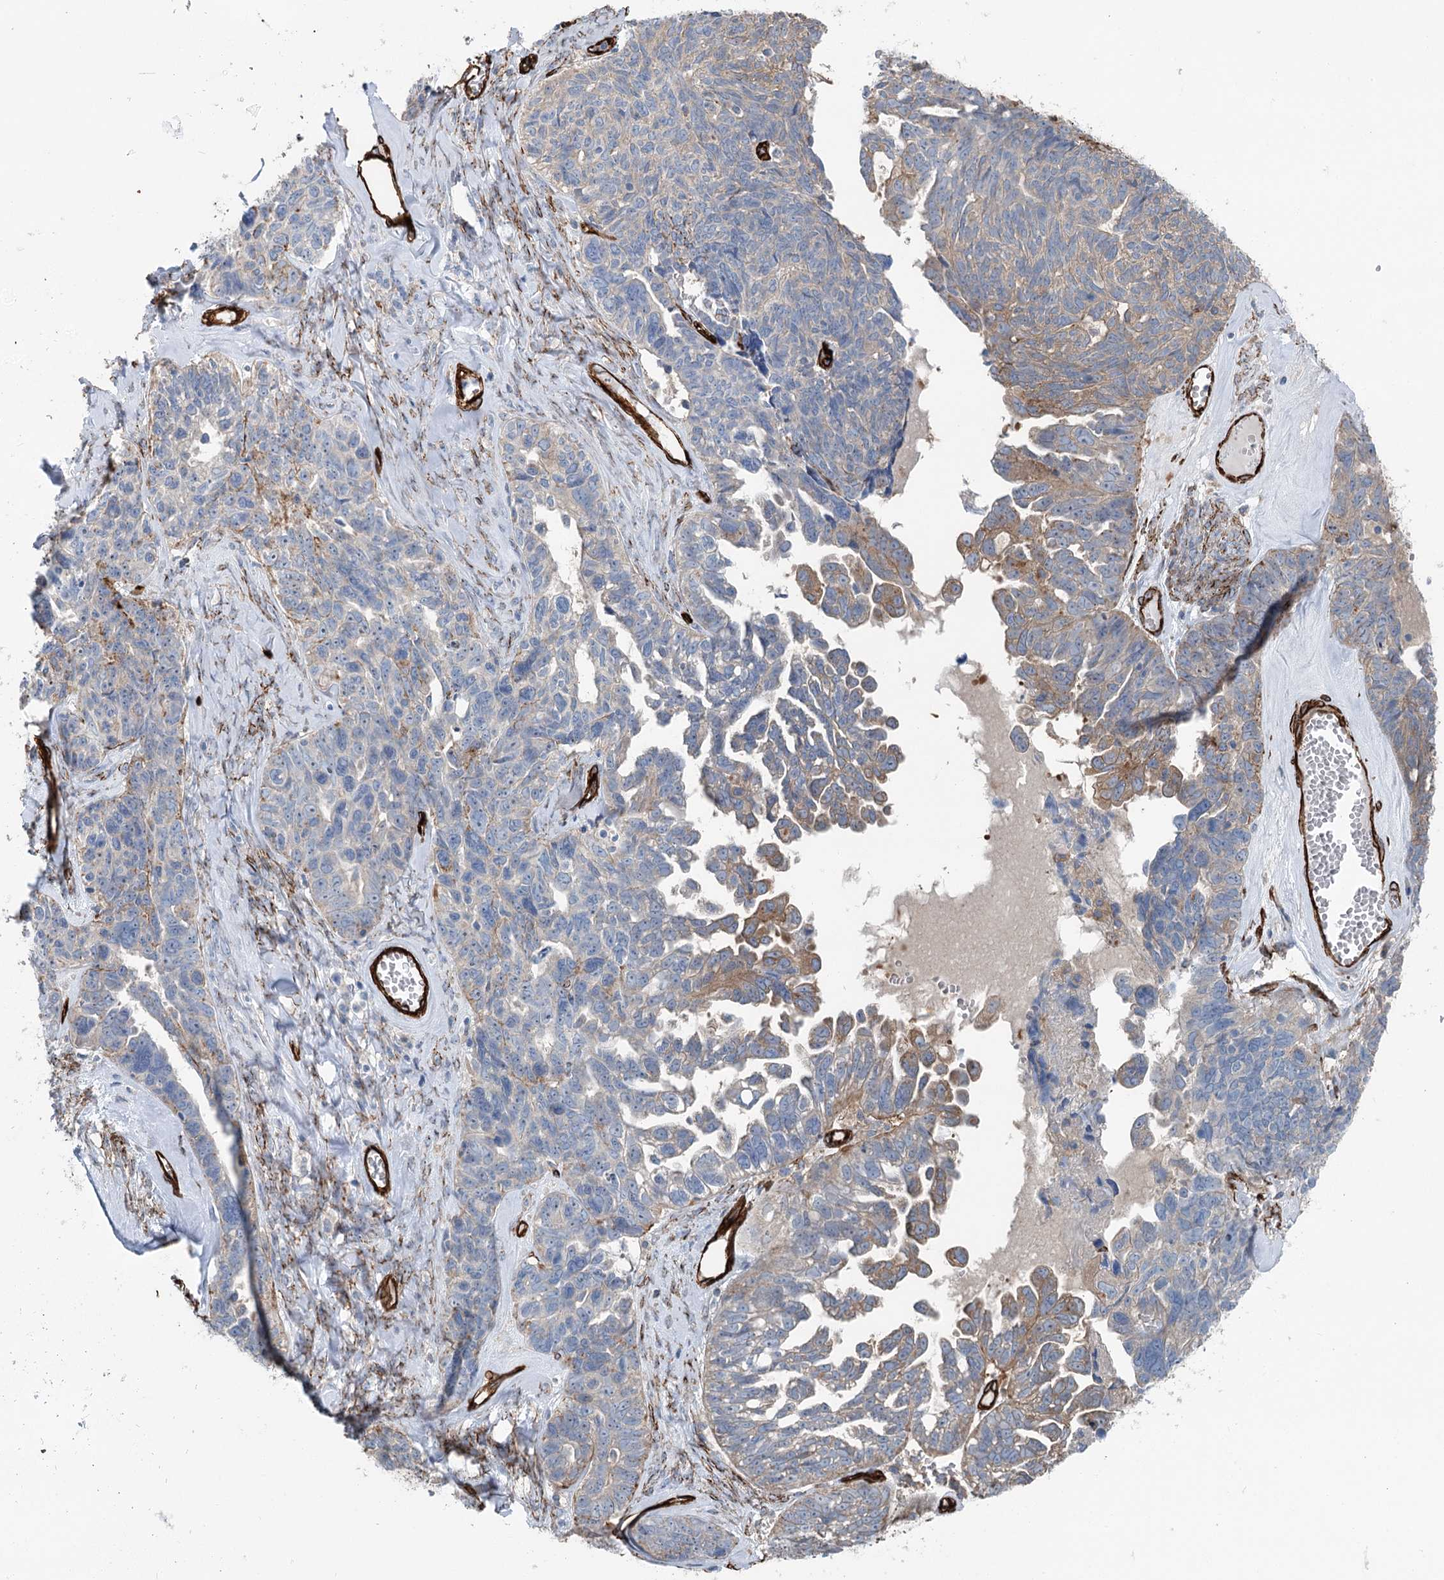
{"staining": {"intensity": "negative", "quantity": "none", "location": "none"}, "tissue": "ovarian cancer", "cell_type": "Tumor cells", "image_type": "cancer", "snomed": [{"axis": "morphology", "description": "Cystadenocarcinoma, serous, NOS"}, {"axis": "topography", "description": "Ovary"}], "caption": "Protein analysis of ovarian cancer (serous cystadenocarcinoma) displays no significant staining in tumor cells.", "gene": "IQSEC1", "patient": {"sex": "female", "age": 79}}